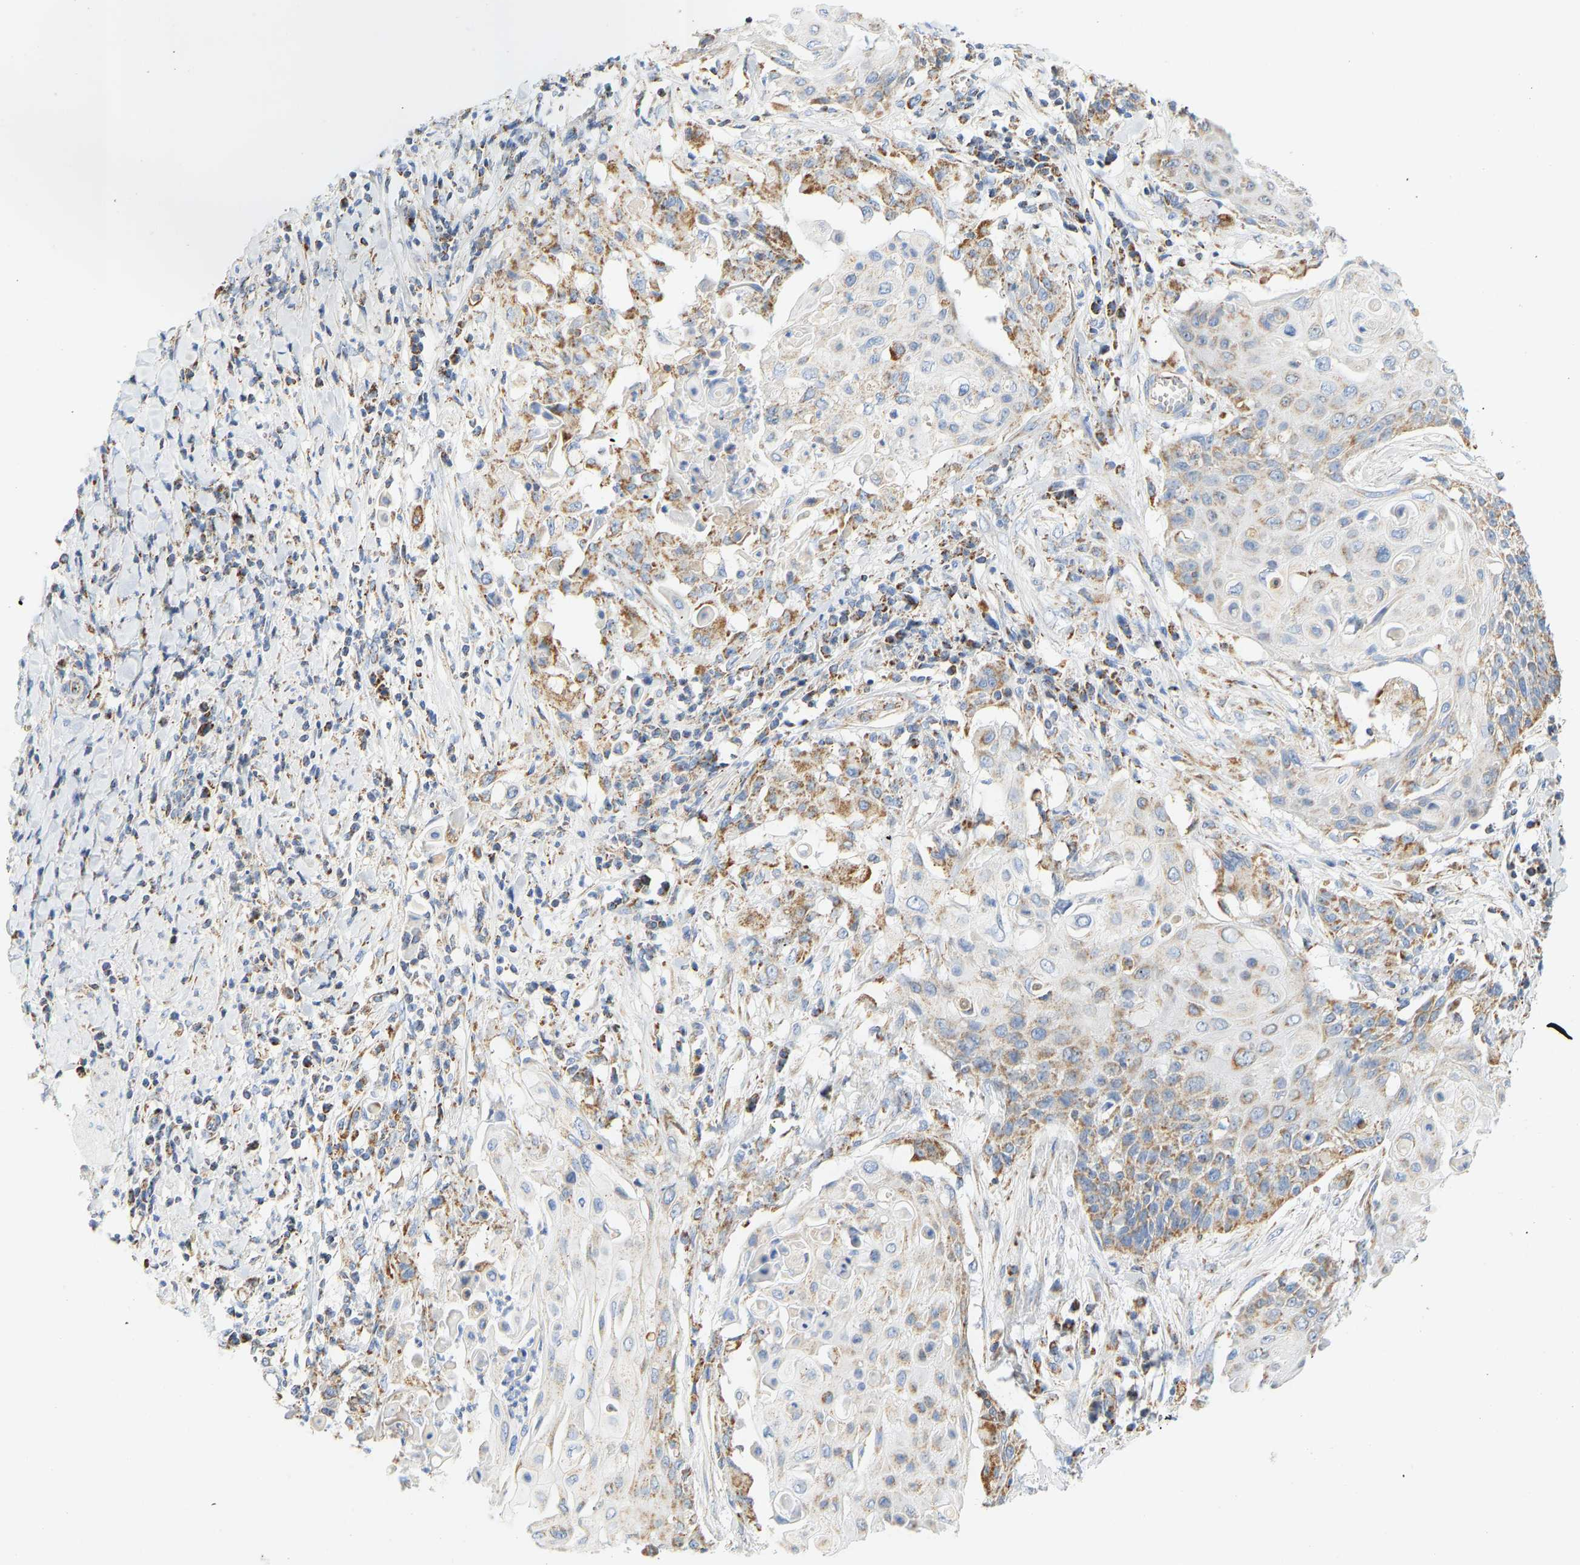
{"staining": {"intensity": "moderate", "quantity": ">75%", "location": "cytoplasmic/membranous"}, "tissue": "cervical cancer", "cell_type": "Tumor cells", "image_type": "cancer", "snomed": [{"axis": "morphology", "description": "Squamous cell carcinoma, NOS"}, {"axis": "topography", "description": "Cervix"}], "caption": "About >75% of tumor cells in human squamous cell carcinoma (cervical) display moderate cytoplasmic/membranous protein staining as visualized by brown immunohistochemical staining.", "gene": "GRPEL2", "patient": {"sex": "female", "age": 39}}